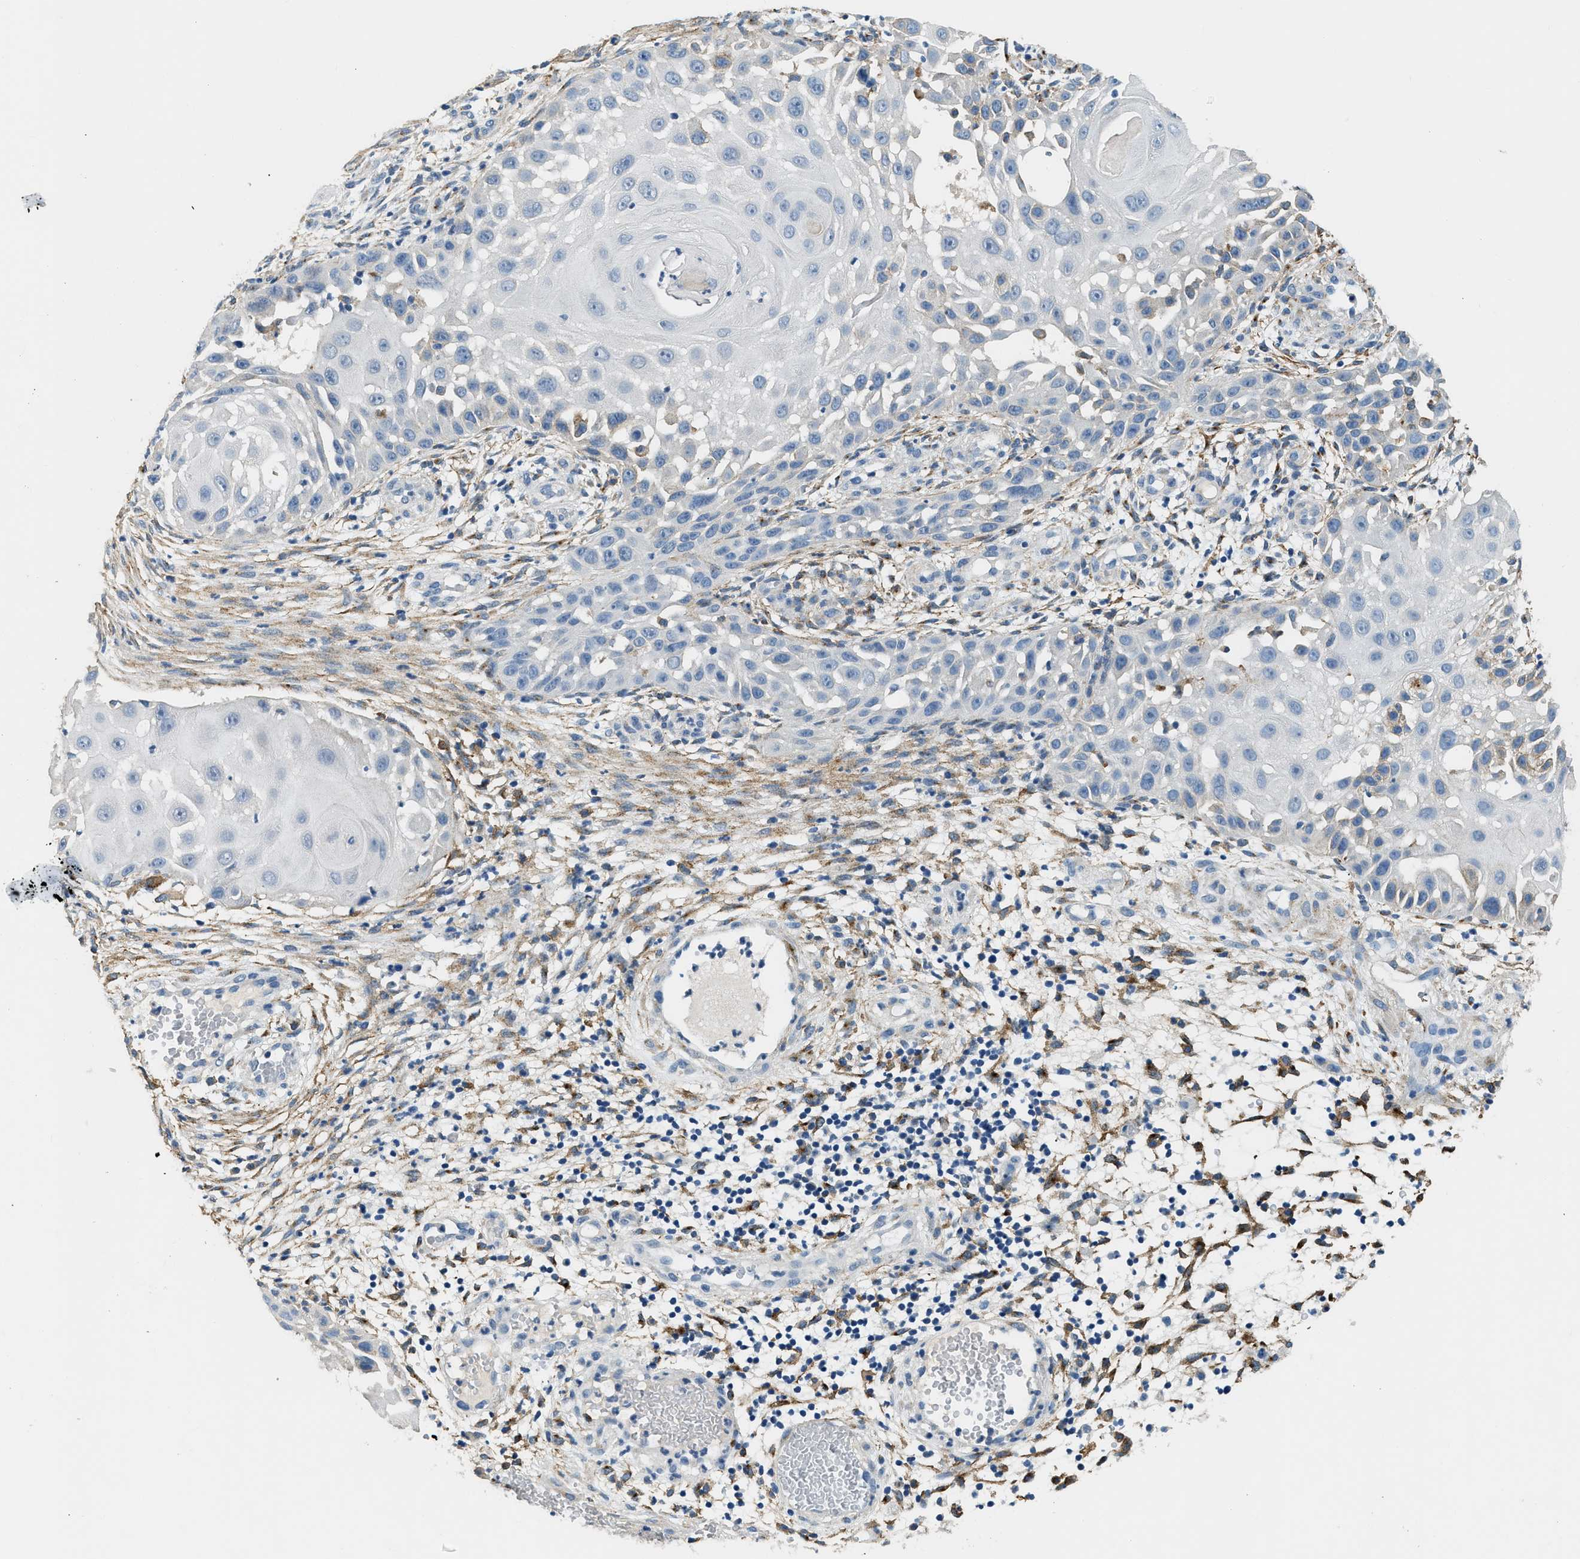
{"staining": {"intensity": "negative", "quantity": "none", "location": "none"}, "tissue": "skin cancer", "cell_type": "Tumor cells", "image_type": "cancer", "snomed": [{"axis": "morphology", "description": "Squamous cell carcinoma, NOS"}, {"axis": "topography", "description": "Skin"}], "caption": "Immunohistochemistry photomicrograph of human skin cancer (squamous cell carcinoma) stained for a protein (brown), which demonstrates no expression in tumor cells.", "gene": "LRP1", "patient": {"sex": "female", "age": 44}}